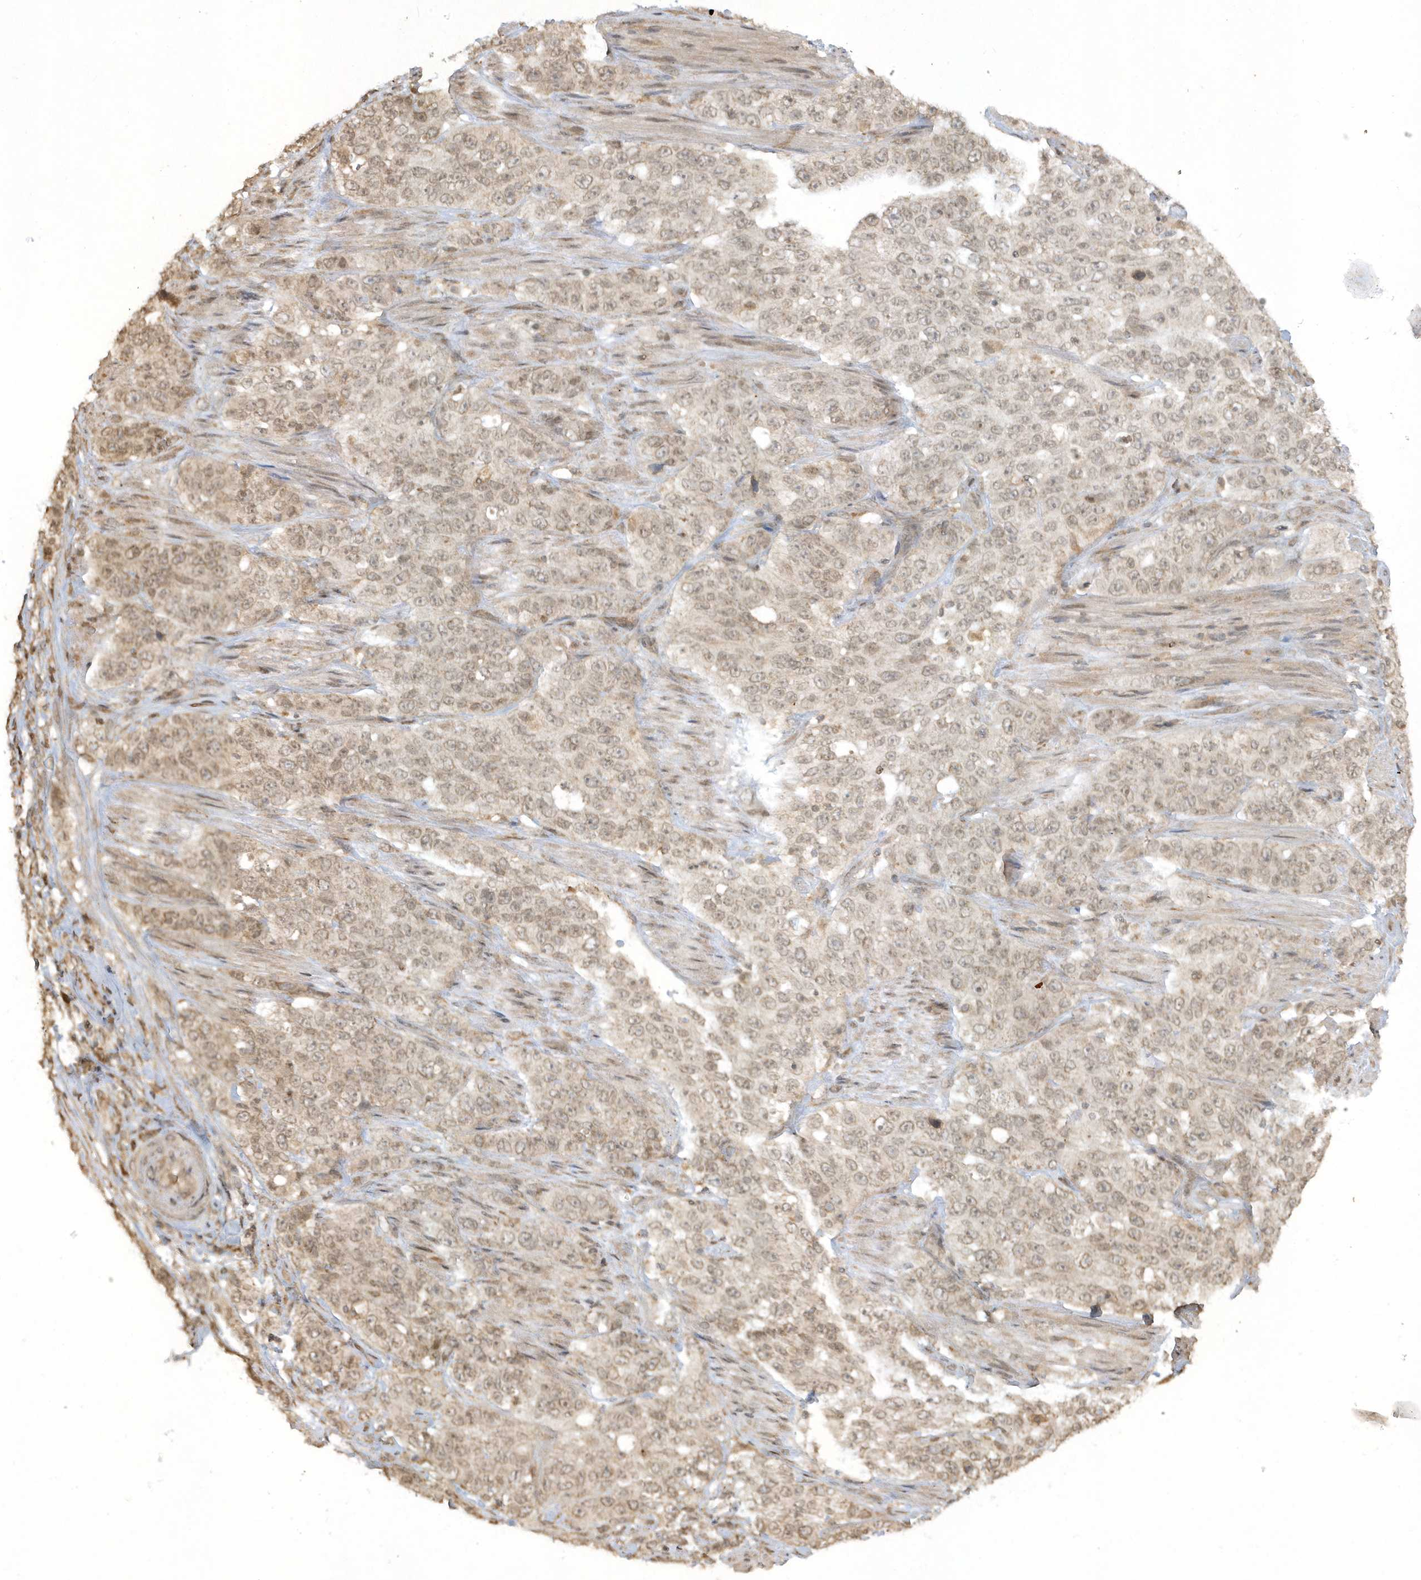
{"staining": {"intensity": "weak", "quantity": ">75%", "location": "nuclear"}, "tissue": "stomach cancer", "cell_type": "Tumor cells", "image_type": "cancer", "snomed": [{"axis": "morphology", "description": "Adenocarcinoma, NOS"}, {"axis": "topography", "description": "Stomach"}], "caption": "Protein staining of stomach cancer (adenocarcinoma) tissue shows weak nuclear positivity in approximately >75% of tumor cells.", "gene": "ZNF213", "patient": {"sex": "male", "age": 48}}